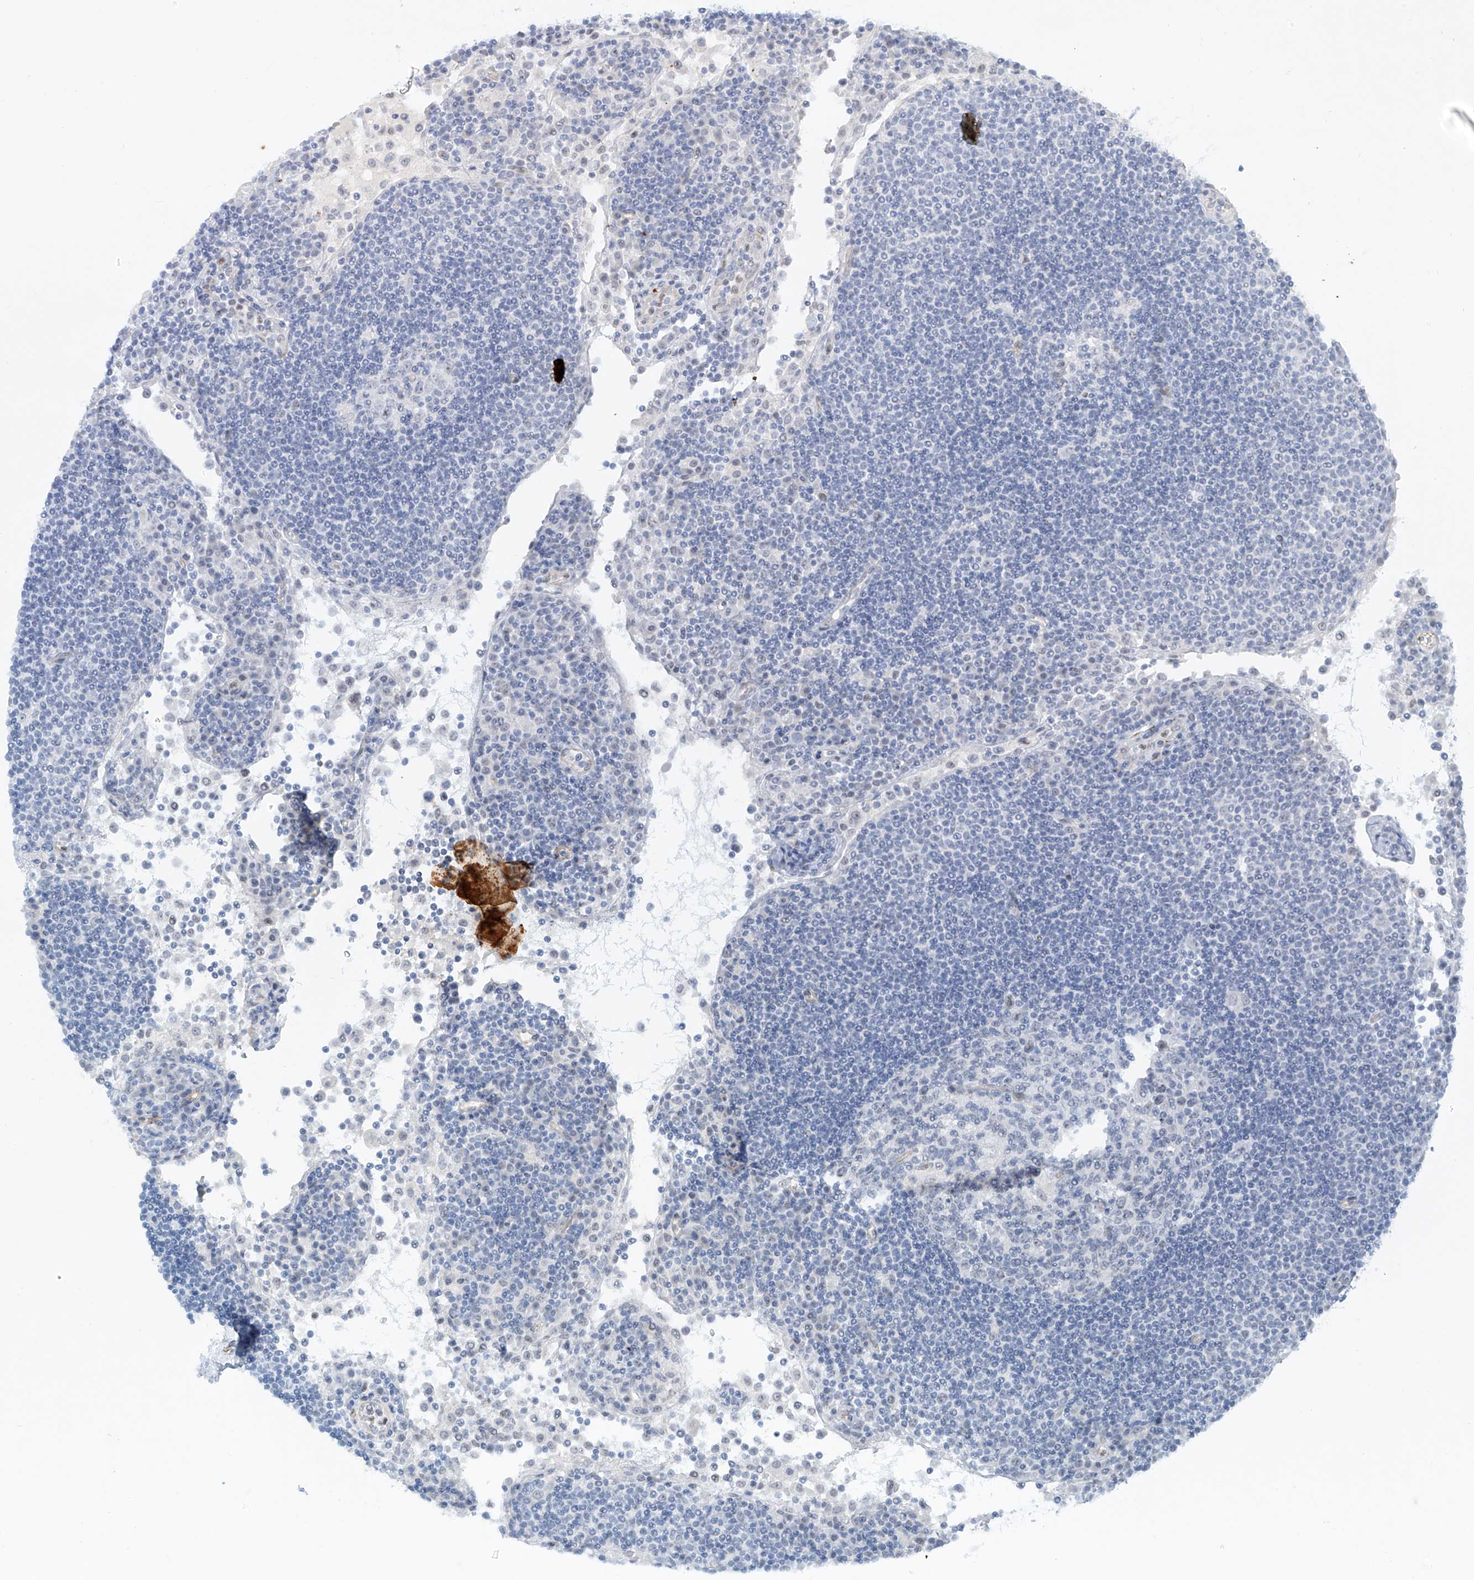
{"staining": {"intensity": "negative", "quantity": "none", "location": "none"}, "tissue": "lymph node", "cell_type": "Germinal center cells", "image_type": "normal", "snomed": [{"axis": "morphology", "description": "Normal tissue, NOS"}, {"axis": "topography", "description": "Lymph node"}], "caption": "Germinal center cells are negative for protein expression in unremarkable human lymph node. (DAB immunohistochemistry visualized using brightfield microscopy, high magnification).", "gene": "REEP2", "patient": {"sex": "female", "age": 53}}